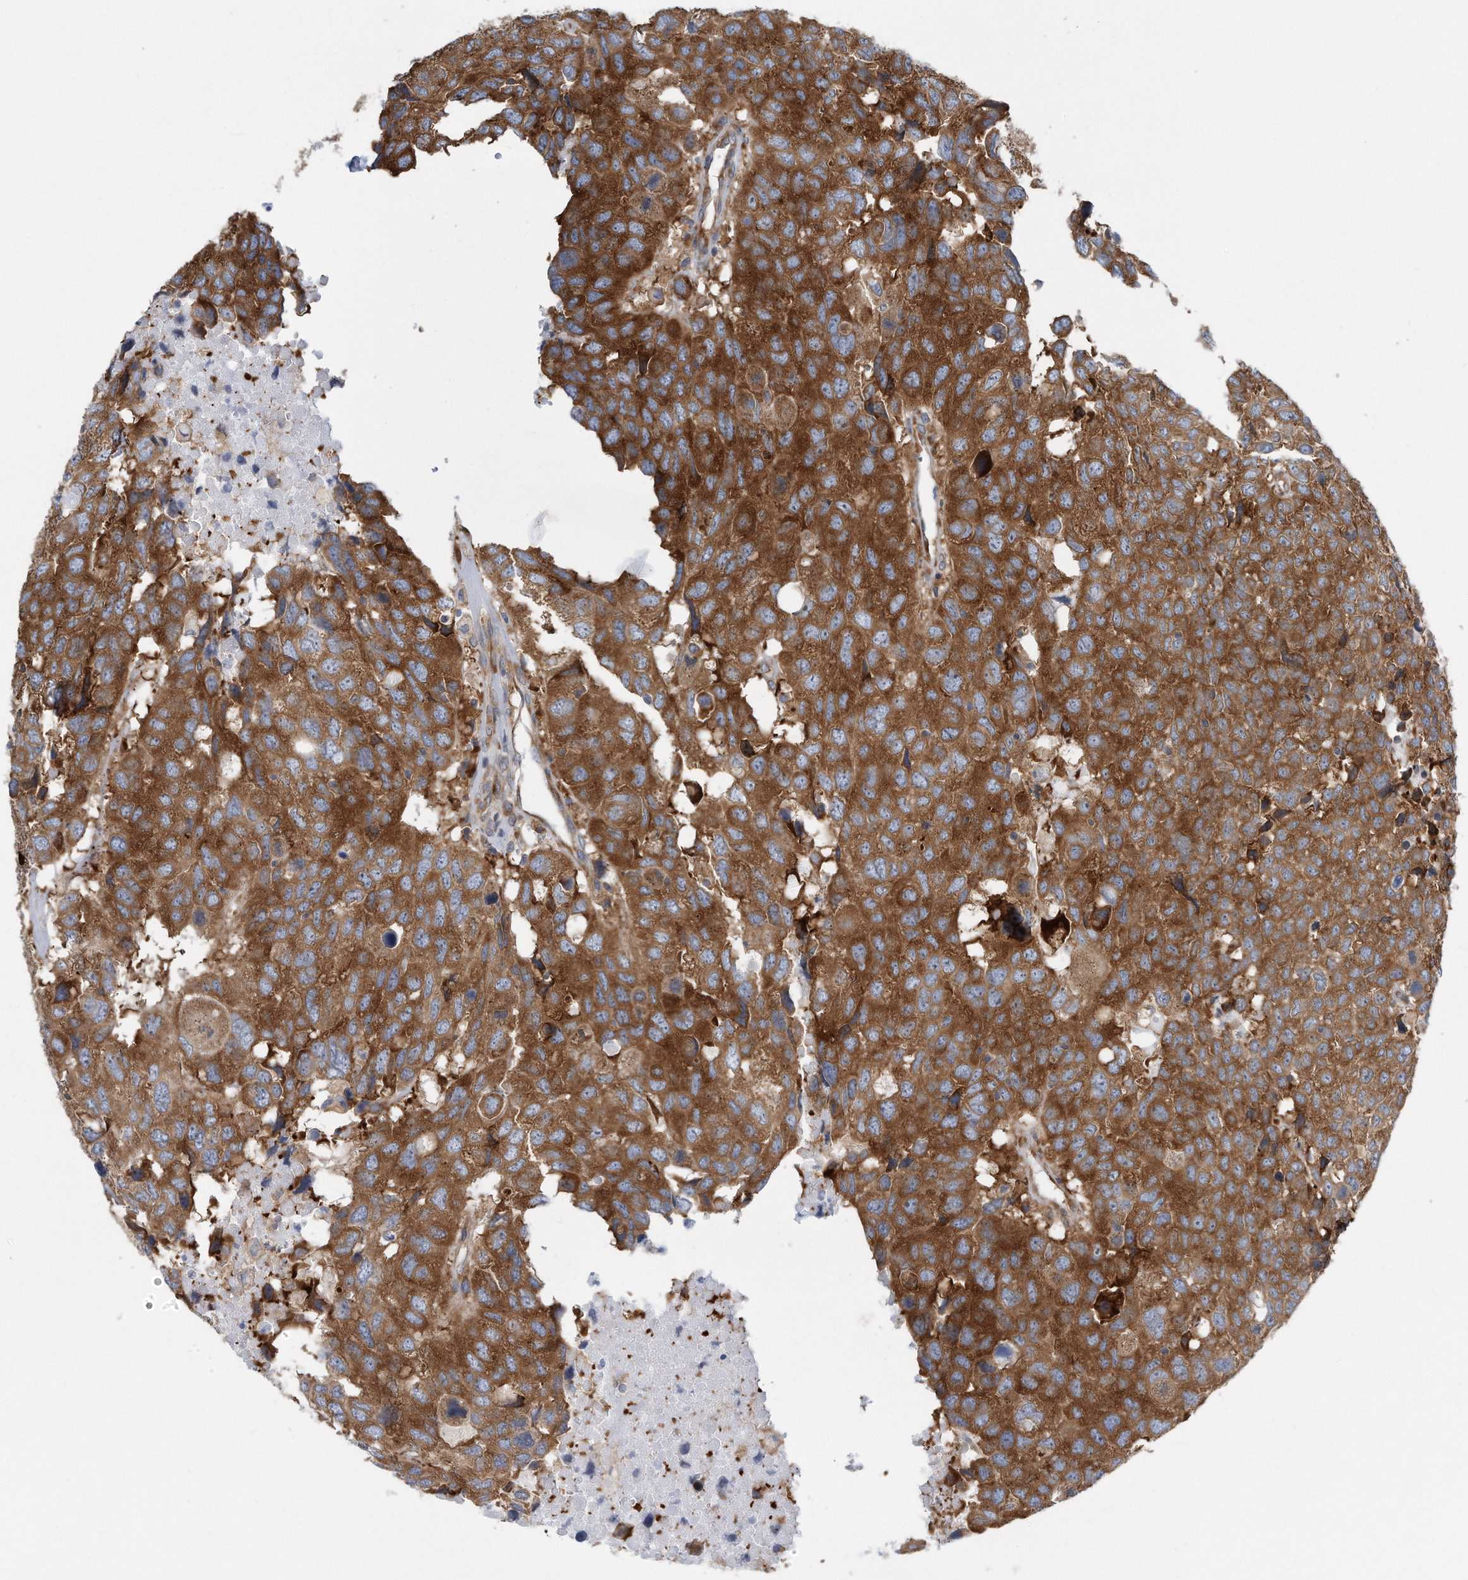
{"staining": {"intensity": "strong", "quantity": ">75%", "location": "cytoplasmic/membranous"}, "tissue": "head and neck cancer", "cell_type": "Tumor cells", "image_type": "cancer", "snomed": [{"axis": "morphology", "description": "Squamous cell carcinoma, NOS"}, {"axis": "topography", "description": "Head-Neck"}], "caption": "Approximately >75% of tumor cells in human head and neck cancer (squamous cell carcinoma) exhibit strong cytoplasmic/membranous protein positivity as visualized by brown immunohistochemical staining.", "gene": "RPL26L1", "patient": {"sex": "male", "age": 66}}